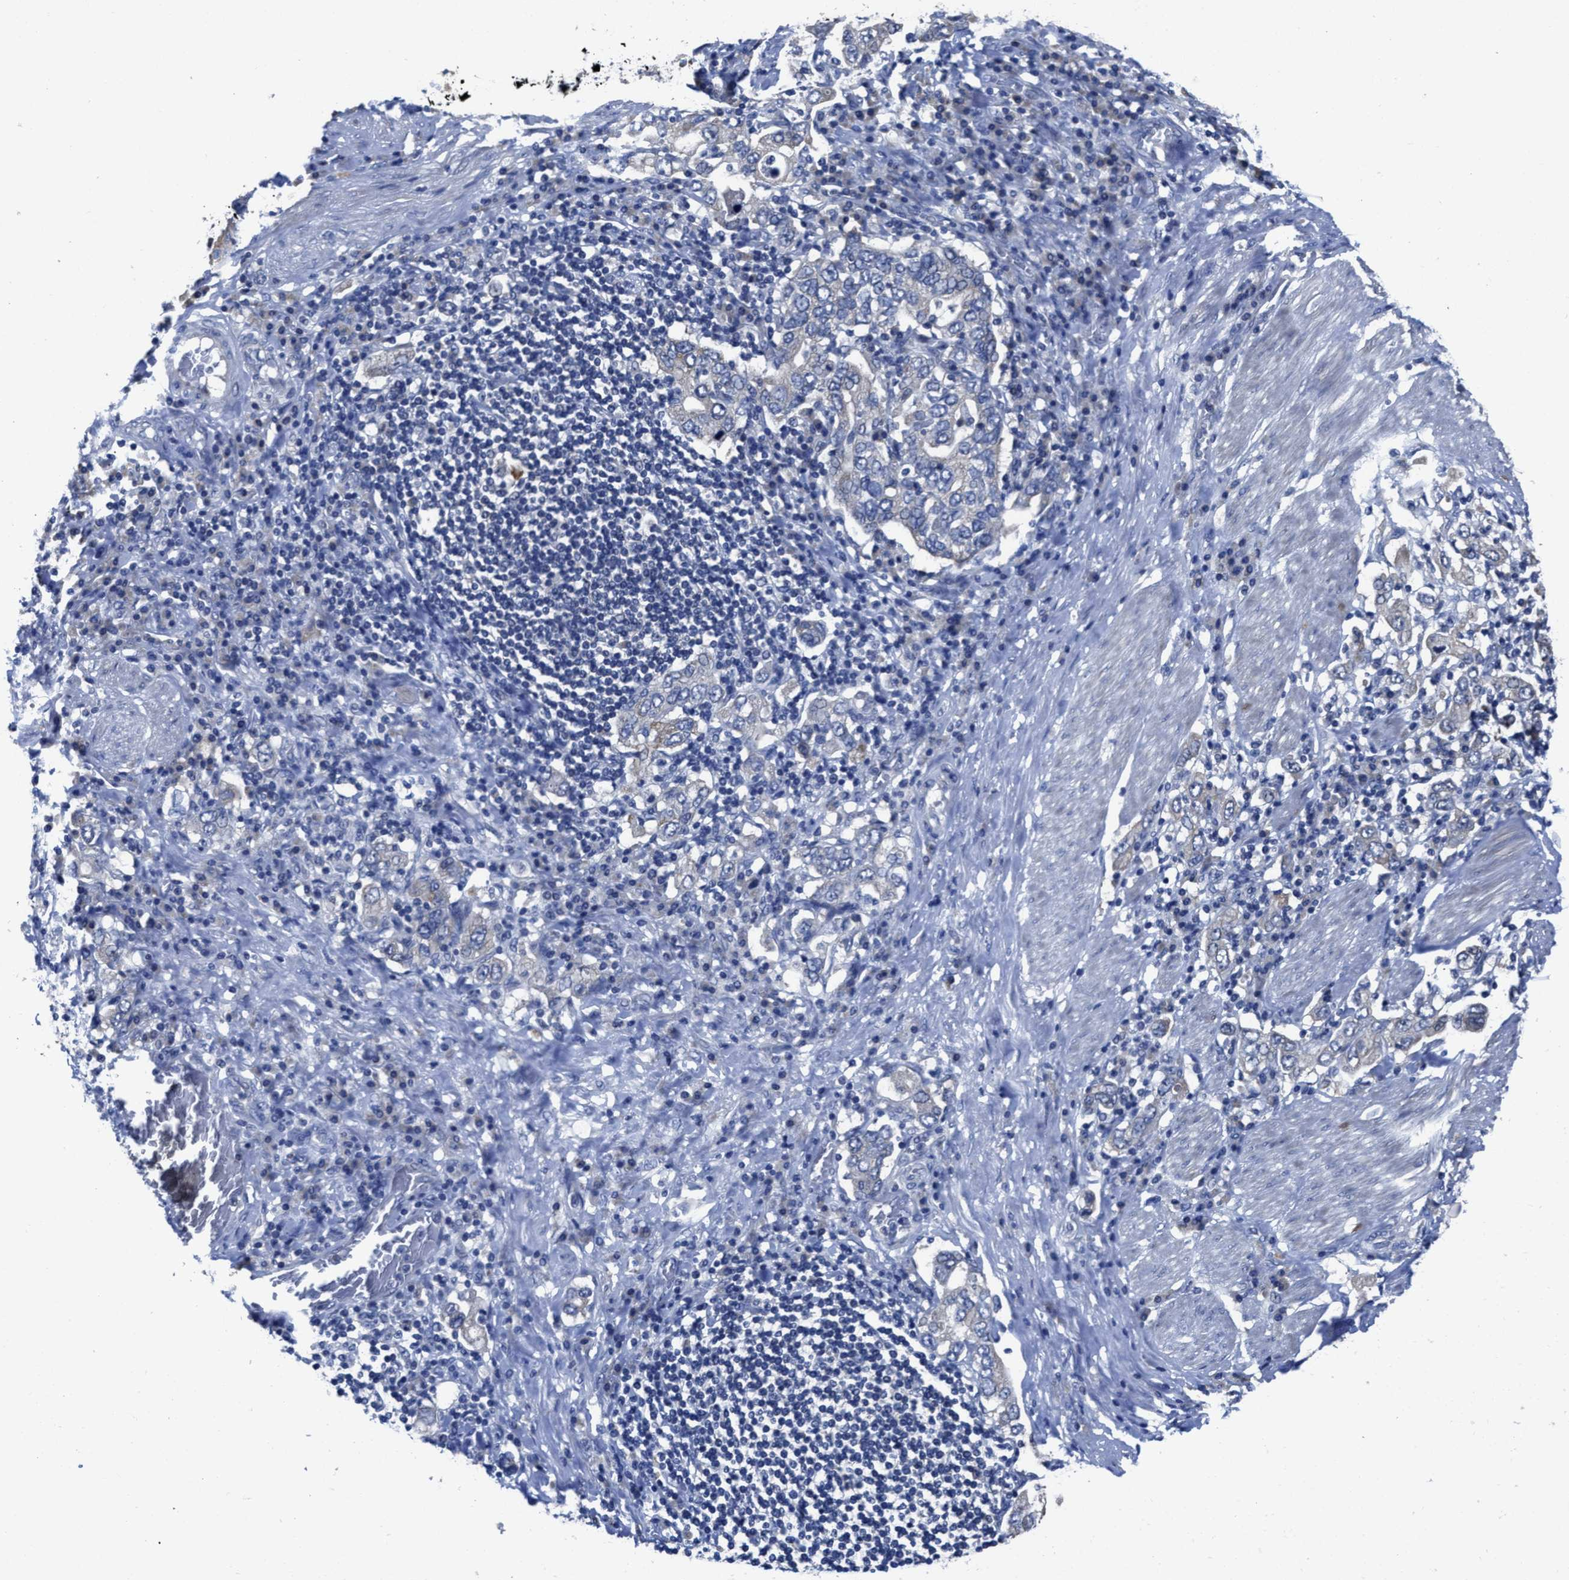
{"staining": {"intensity": "negative", "quantity": "none", "location": "none"}, "tissue": "stomach cancer", "cell_type": "Tumor cells", "image_type": "cancer", "snomed": [{"axis": "morphology", "description": "Adenocarcinoma, NOS"}, {"axis": "topography", "description": "Stomach, upper"}], "caption": "A photomicrograph of stomach adenocarcinoma stained for a protein demonstrates no brown staining in tumor cells.", "gene": "HOOK1", "patient": {"sex": "male", "age": 62}}